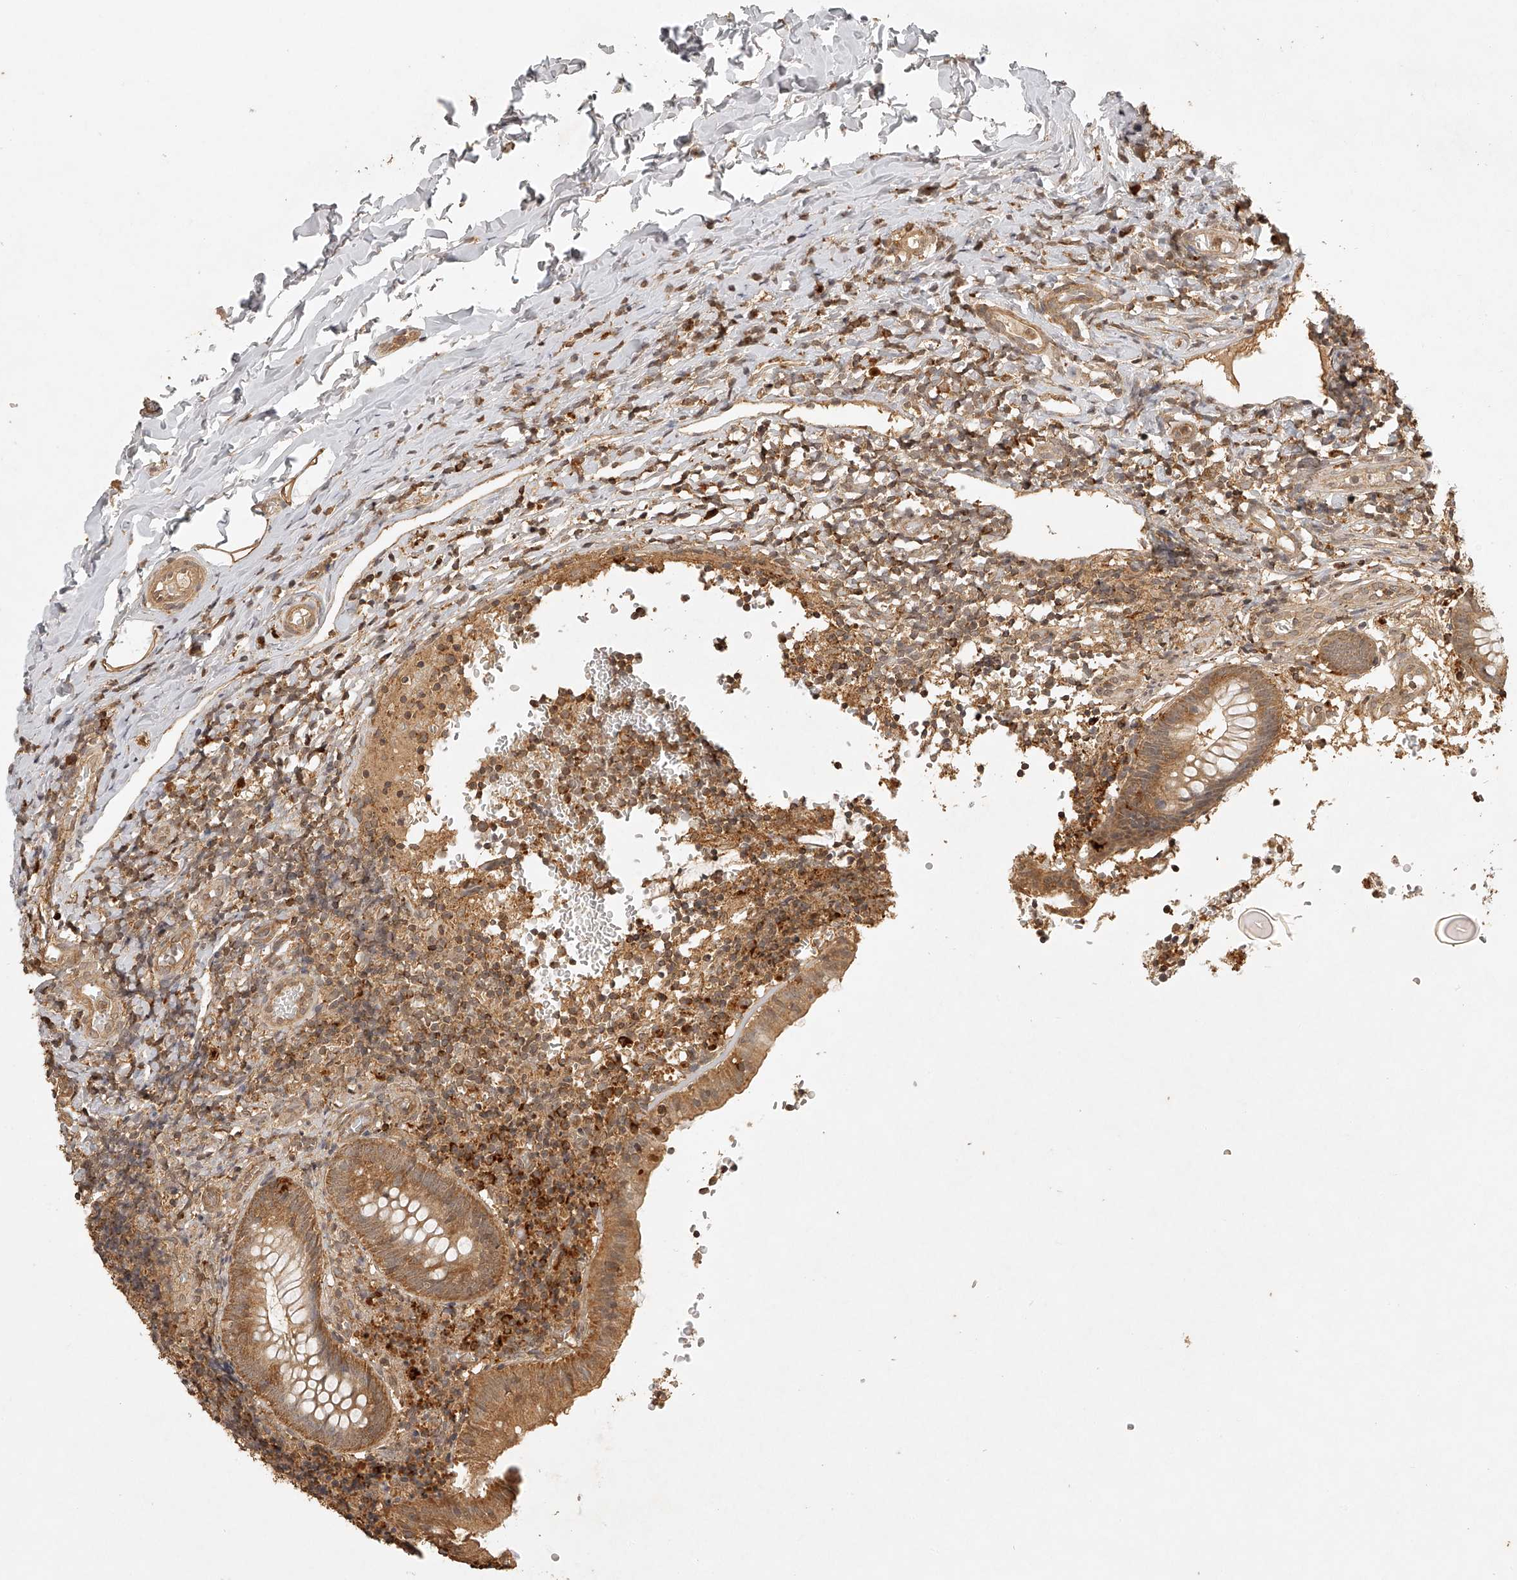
{"staining": {"intensity": "moderate", "quantity": ">75%", "location": "cytoplasmic/membranous"}, "tissue": "appendix", "cell_type": "Glandular cells", "image_type": "normal", "snomed": [{"axis": "morphology", "description": "Normal tissue, NOS"}, {"axis": "topography", "description": "Appendix"}], "caption": "Protein expression analysis of normal appendix displays moderate cytoplasmic/membranous staining in about >75% of glandular cells.", "gene": "BCL2L11", "patient": {"sex": "male", "age": 8}}